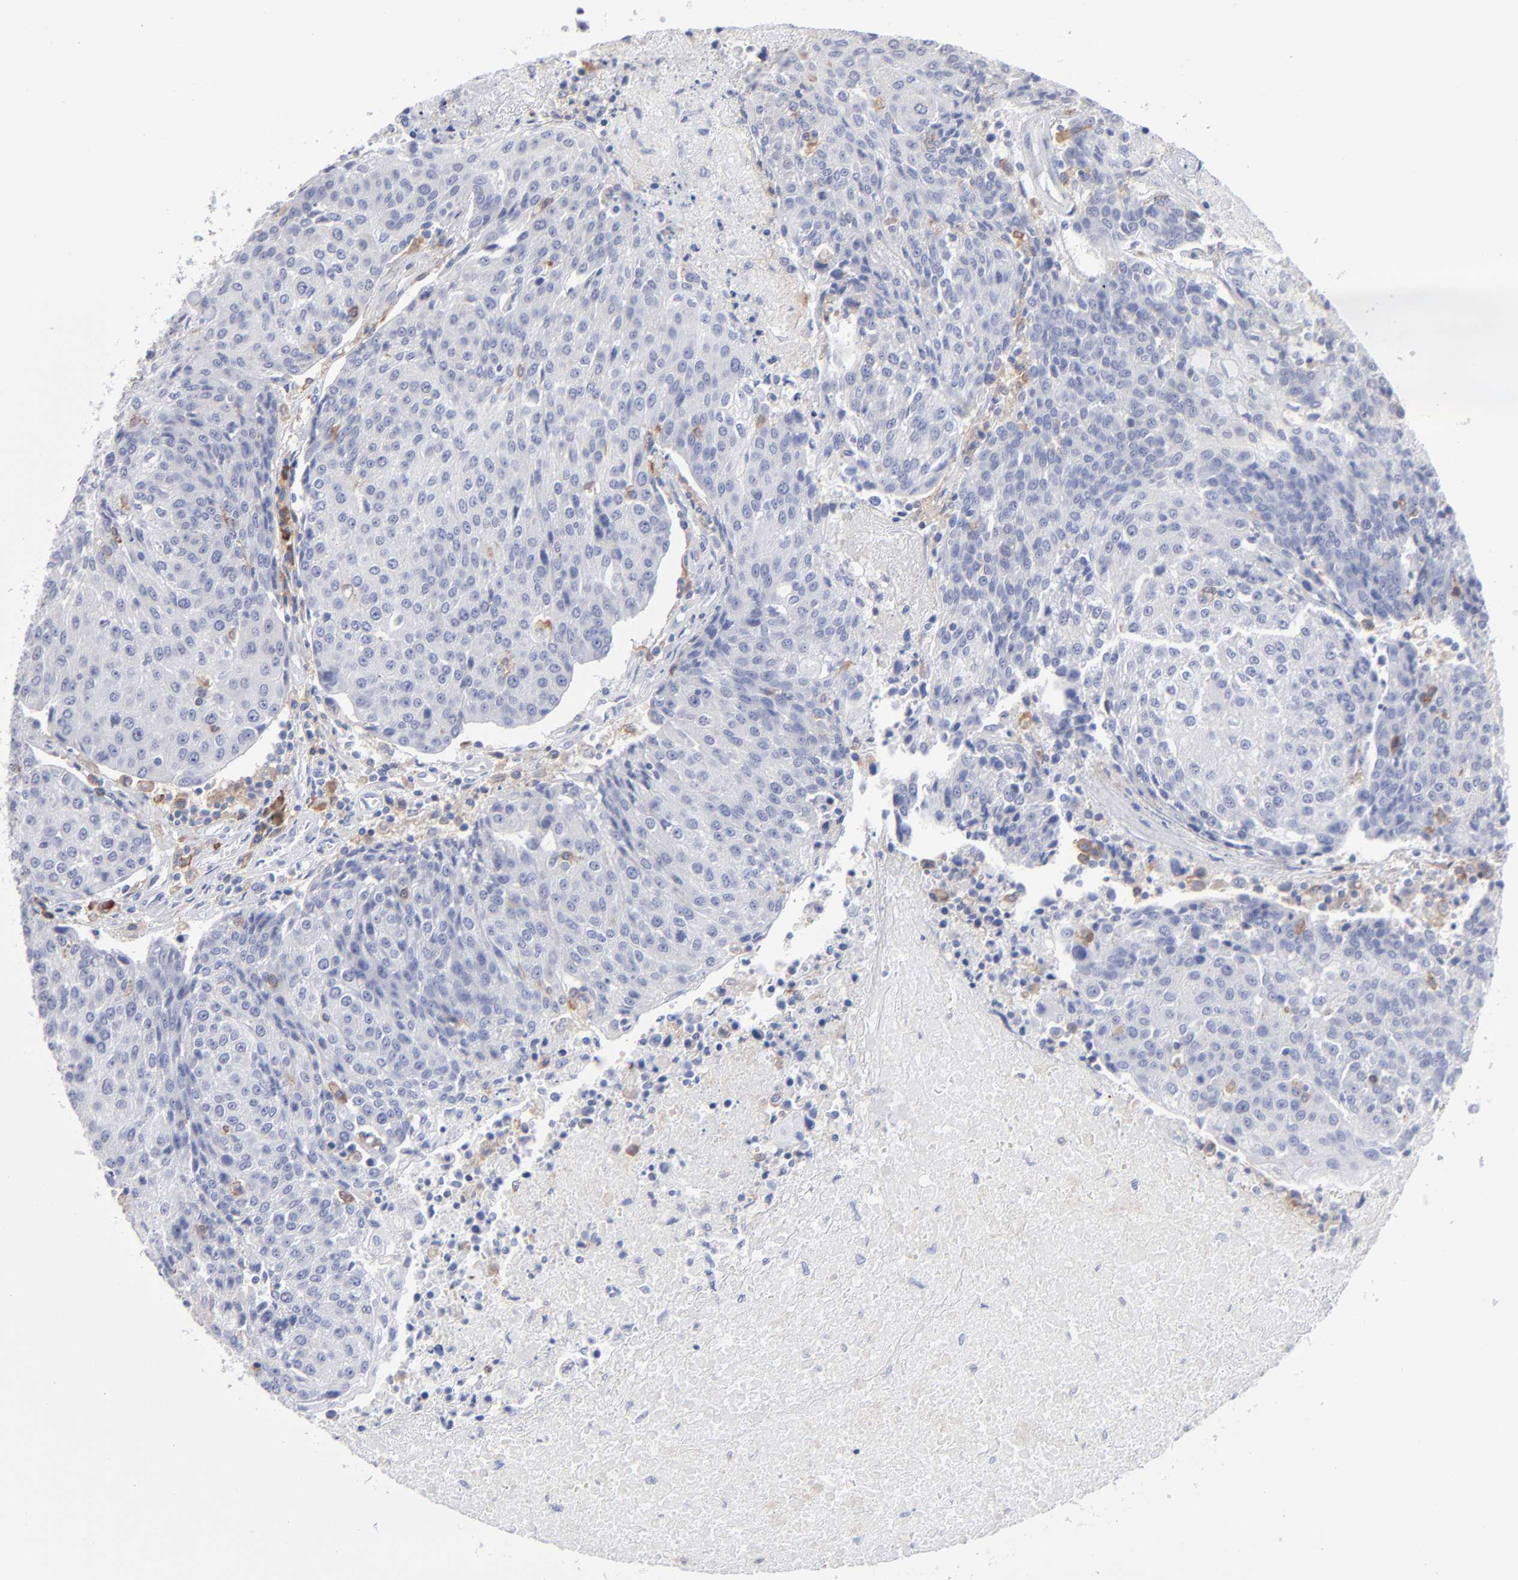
{"staining": {"intensity": "negative", "quantity": "none", "location": "none"}, "tissue": "urothelial cancer", "cell_type": "Tumor cells", "image_type": "cancer", "snomed": [{"axis": "morphology", "description": "Urothelial carcinoma, High grade"}, {"axis": "topography", "description": "Urinary bladder"}], "caption": "Immunohistochemical staining of human high-grade urothelial carcinoma shows no significant staining in tumor cells.", "gene": "LAT2", "patient": {"sex": "female", "age": 85}}